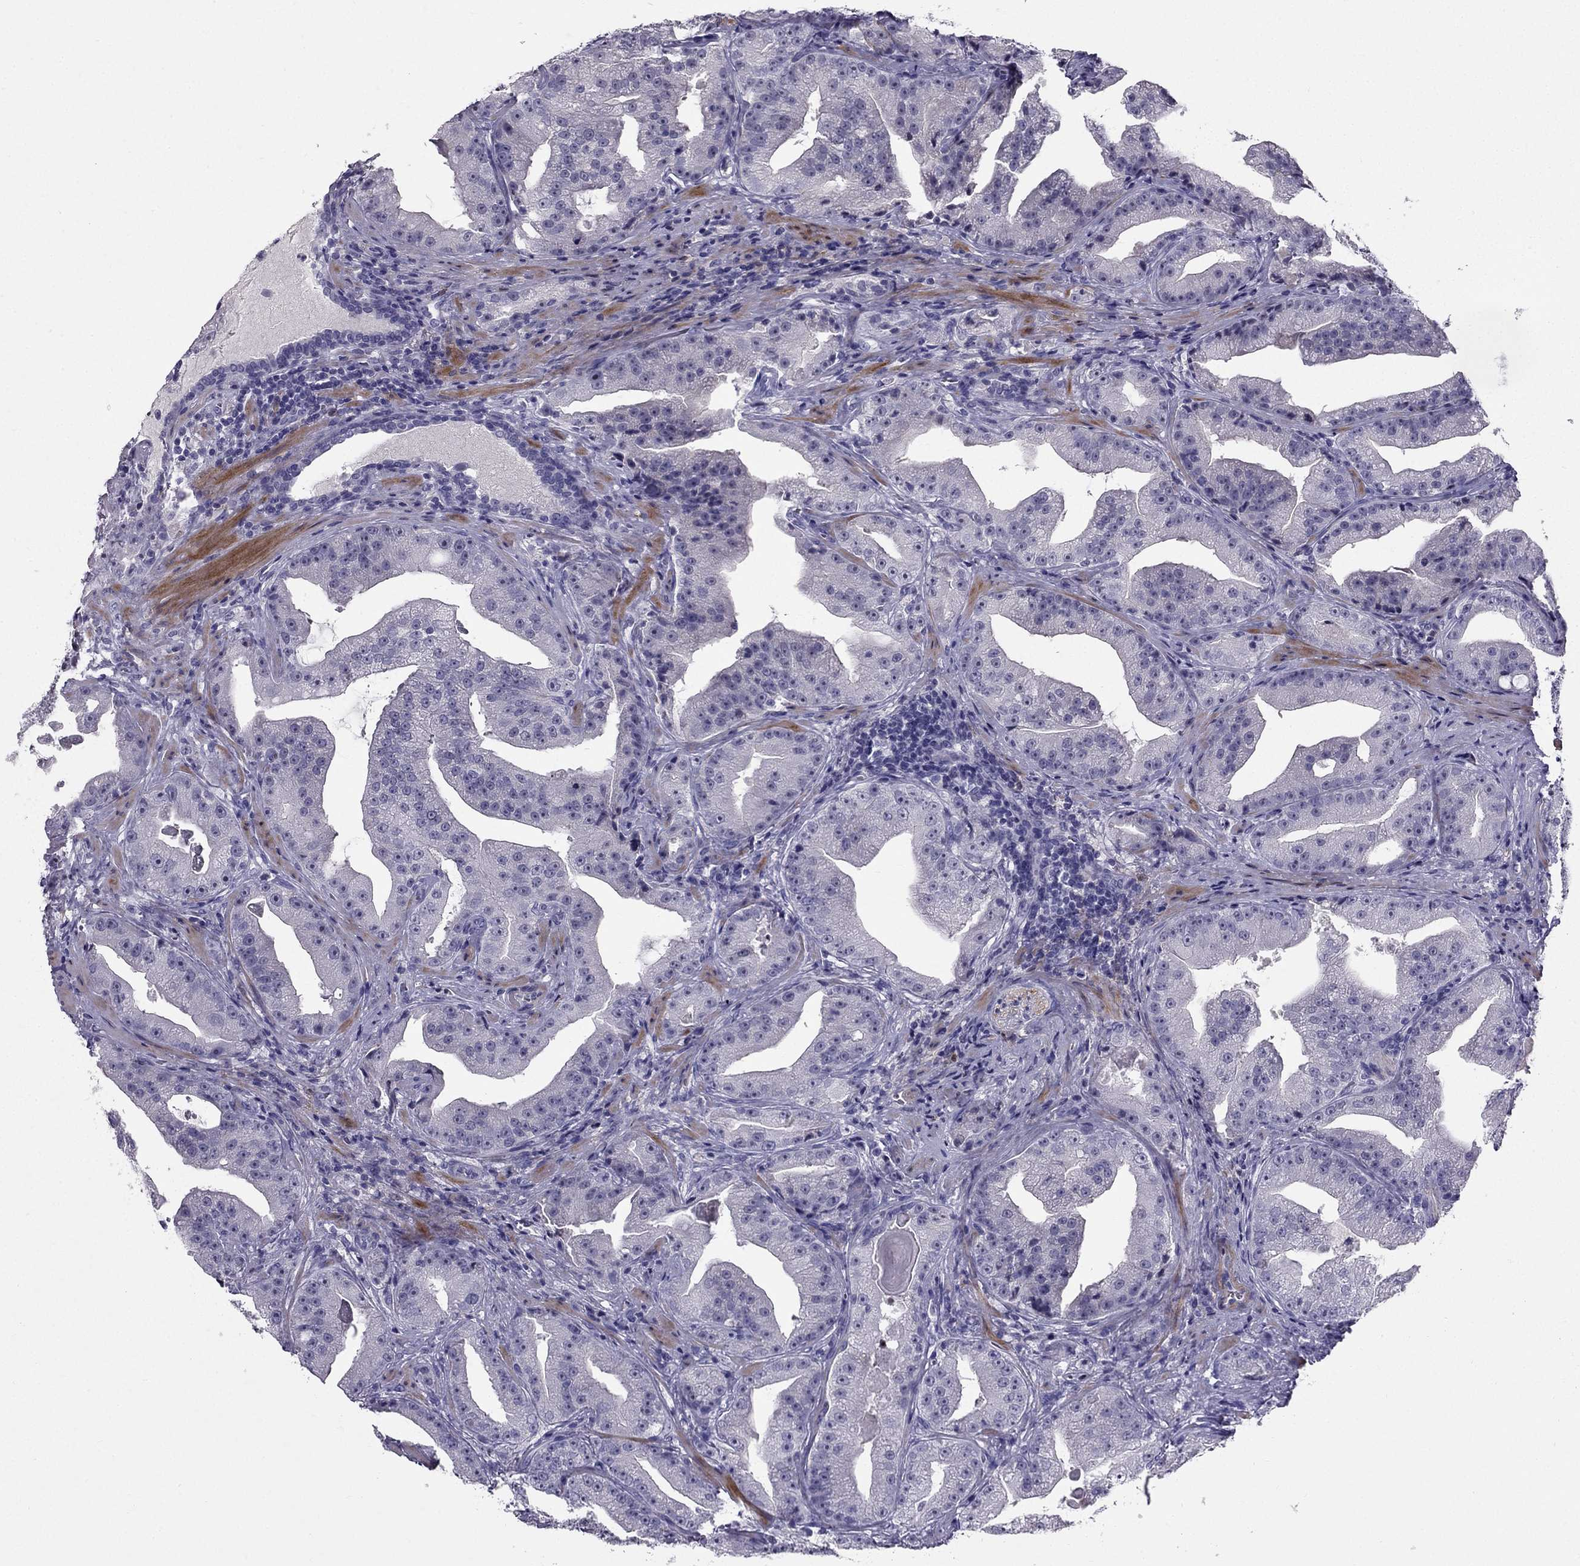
{"staining": {"intensity": "negative", "quantity": "none", "location": "none"}, "tissue": "prostate cancer", "cell_type": "Tumor cells", "image_type": "cancer", "snomed": [{"axis": "morphology", "description": "Adenocarcinoma, Low grade"}, {"axis": "topography", "description": "Prostate"}], "caption": "This is a photomicrograph of immunohistochemistry staining of prostate cancer, which shows no positivity in tumor cells.", "gene": "LMTK3", "patient": {"sex": "male", "age": 62}}